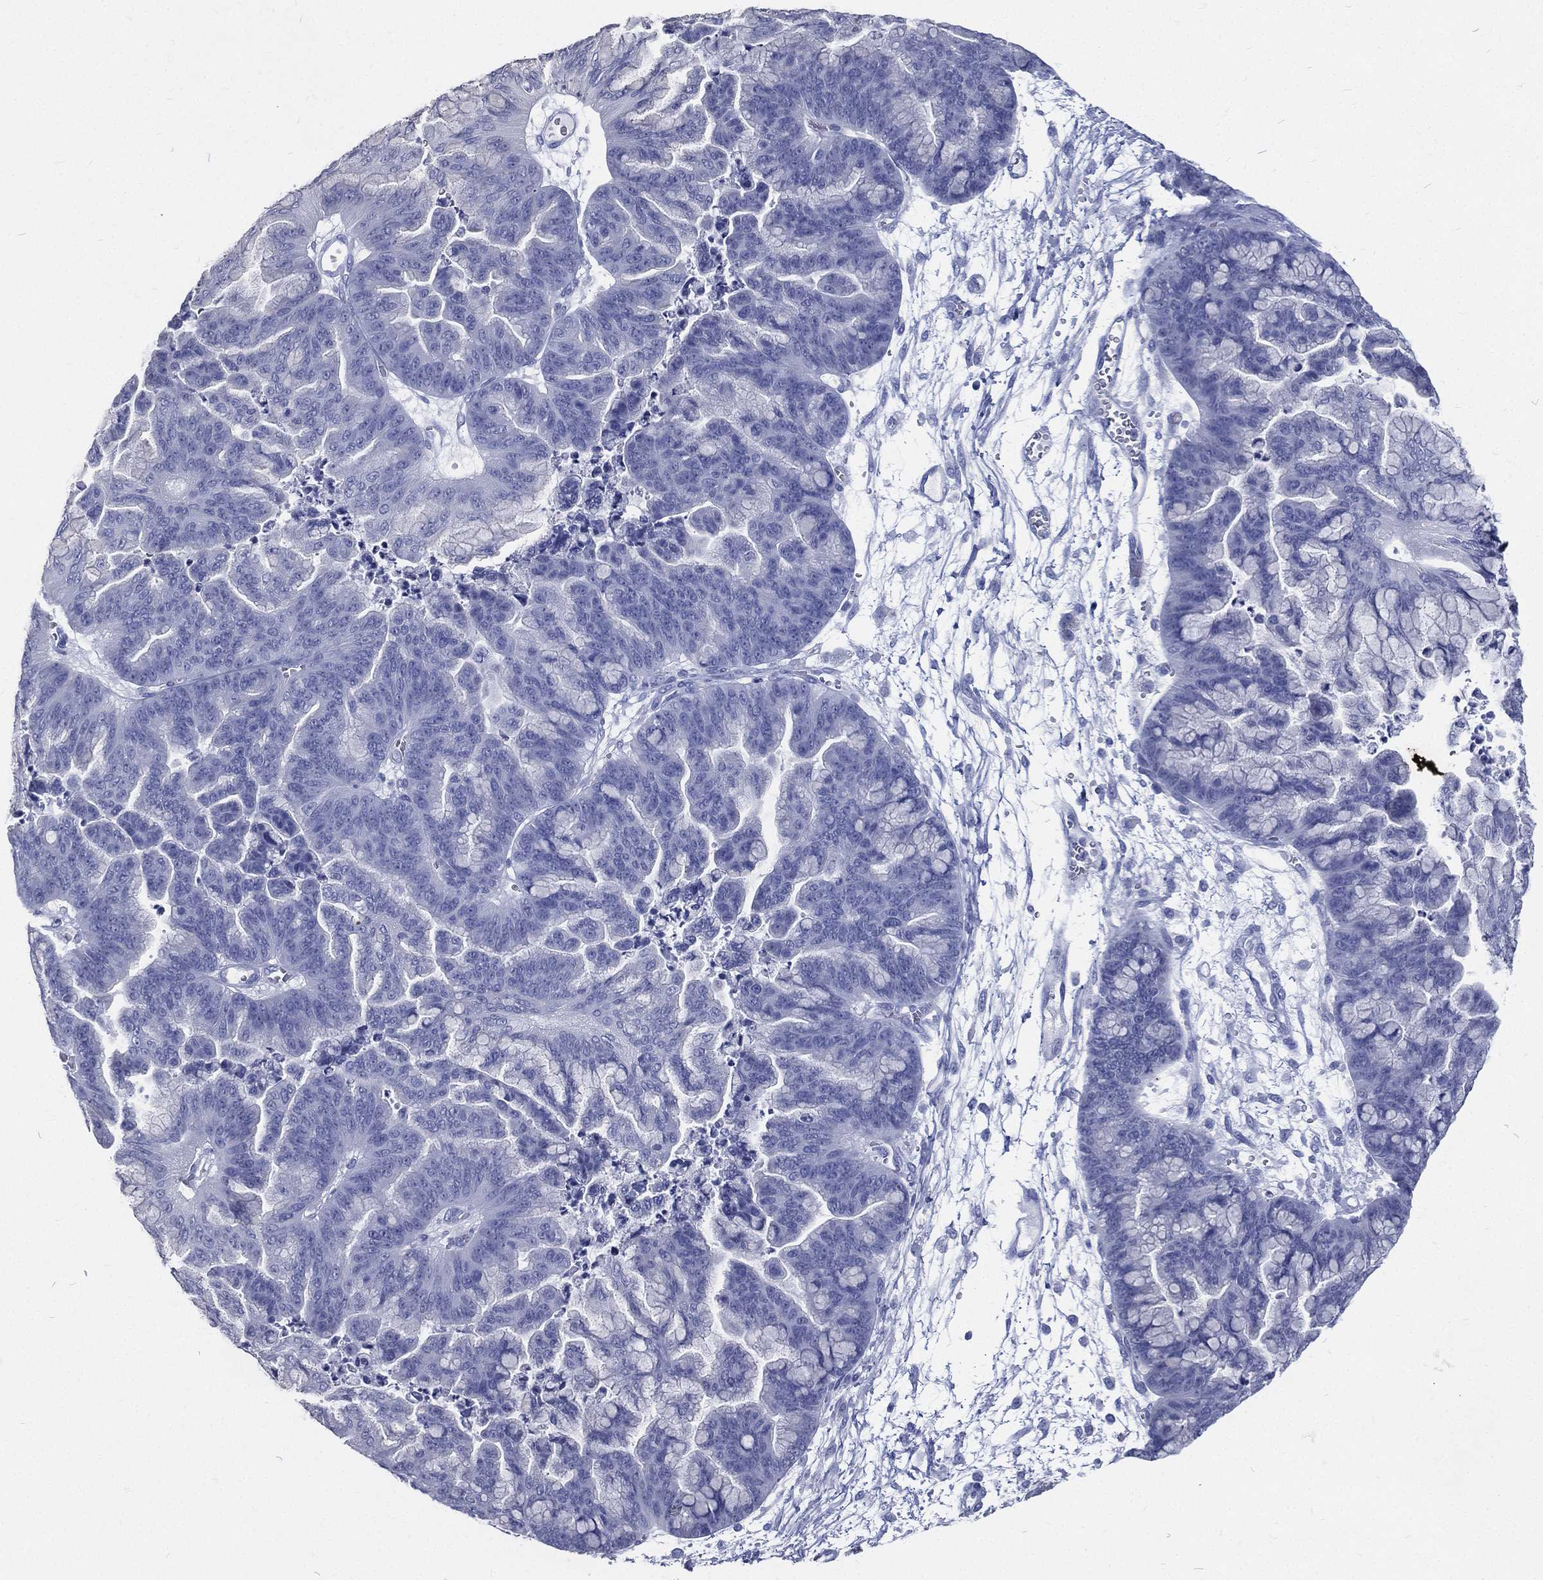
{"staining": {"intensity": "negative", "quantity": "none", "location": "none"}, "tissue": "ovarian cancer", "cell_type": "Tumor cells", "image_type": "cancer", "snomed": [{"axis": "morphology", "description": "Cystadenocarcinoma, mucinous, NOS"}, {"axis": "topography", "description": "Ovary"}], "caption": "This is an immunohistochemistry histopathology image of ovarian cancer. There is no positivity in tumor cells.", "gene": "RSPH4A", "patient": {"sex": "female", "age": 67}}